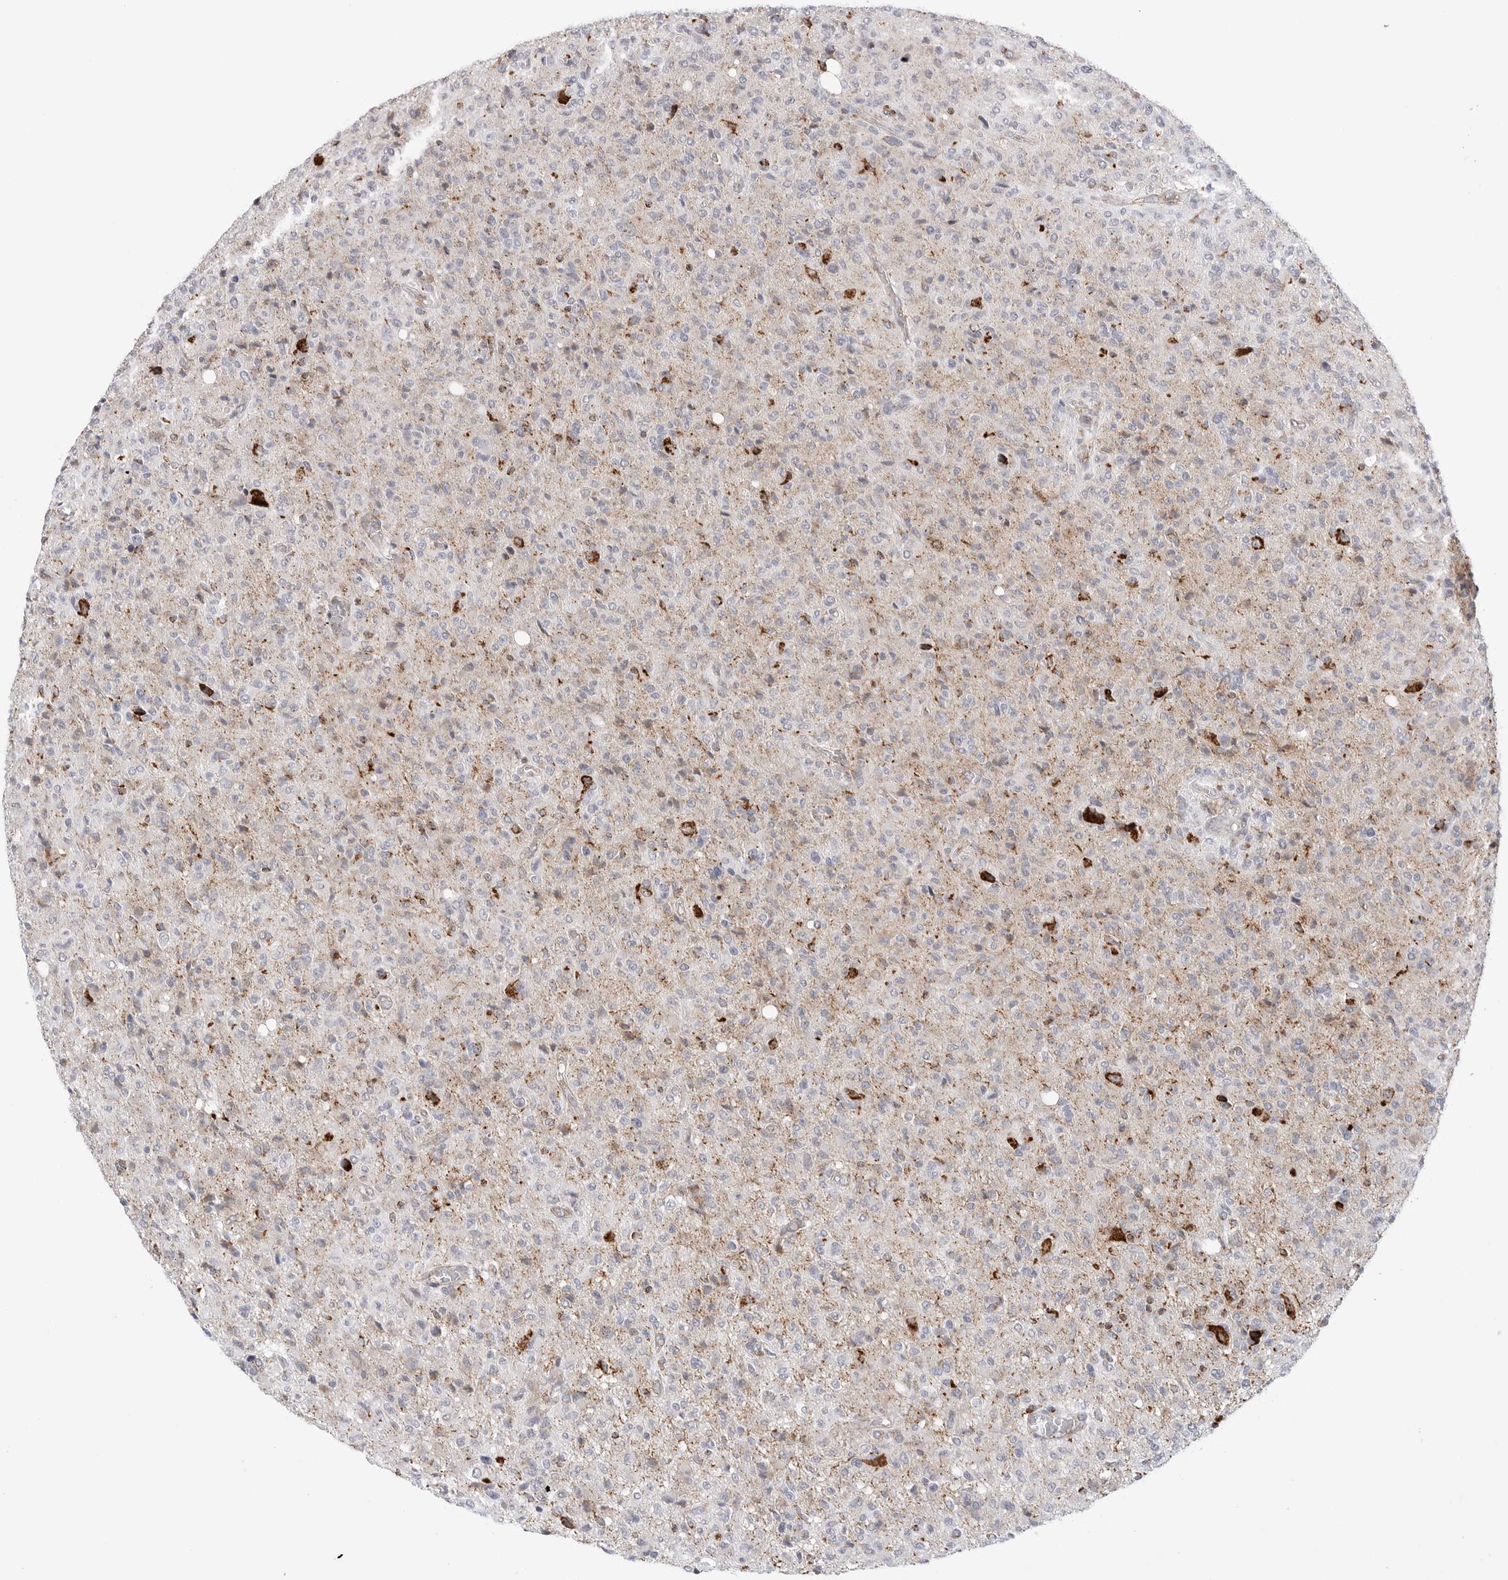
{"staining": {"intensity": "weak", "quantity": "<25%", "location": "cytoplasmic/membranous"}, "tissue": "glioma", "cell_type": "Tumor cells", "image_type": "cancer", "snomed": [{"axis": "morphology", "description": "Glioma, malignant, High grade"}, {"axis": "topography", "description": "Brain"}], "caption": "Tumor cells are negative for protein expression in human malignant glioma (high-grade). (DAB IHC with hematoxylin counter stain).", "gene": "ATP5IF1", "patient": {"sex": "female", "age": 57}}